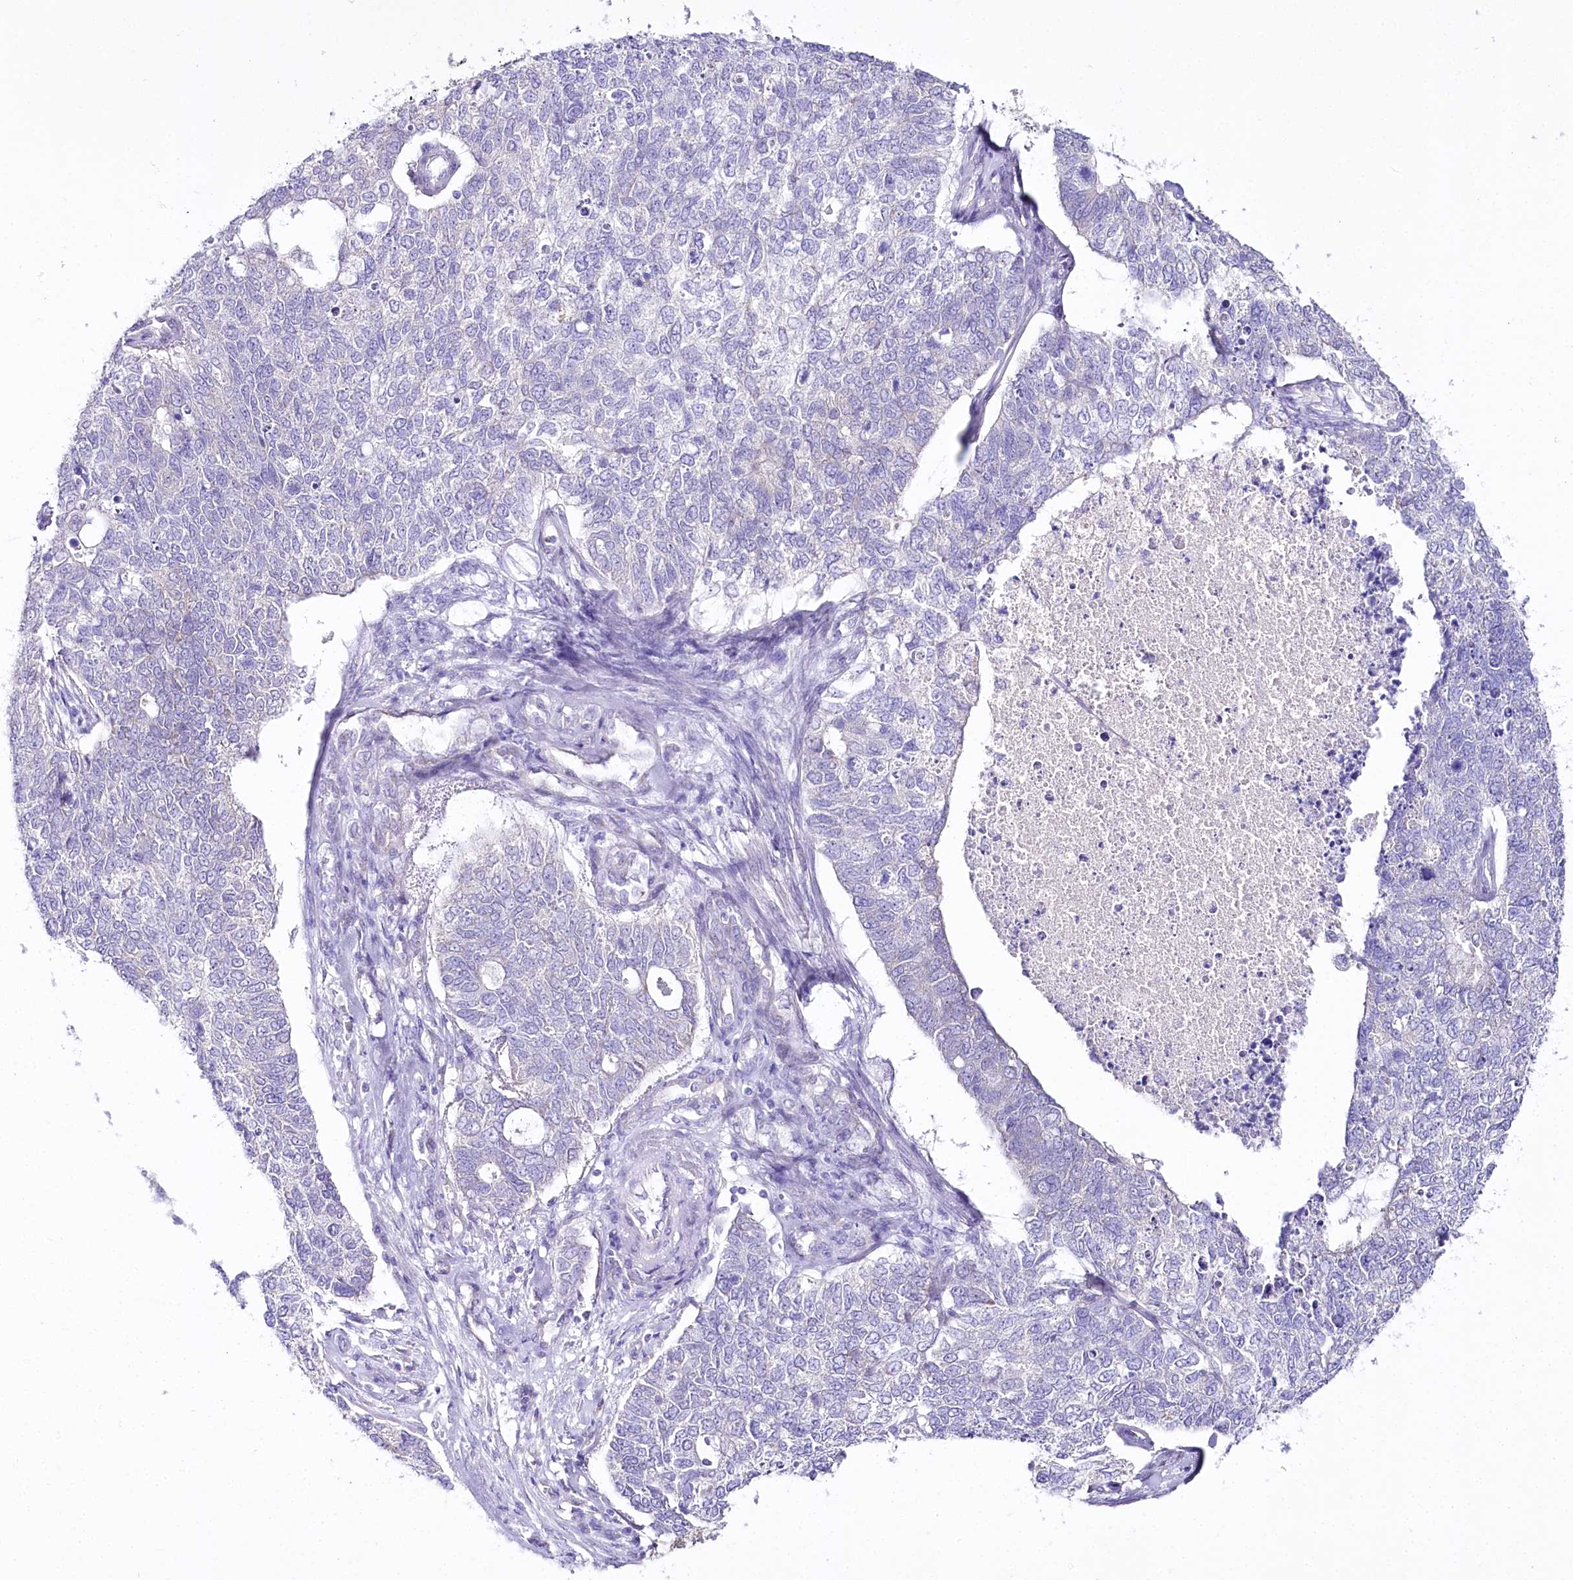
{"staining": {"intensity": "negative", "quantity": "none", "location": "none"}, "tissue": "cervical cancer", "cell_type": "Tumor cells", "image_type": "cancer", "snomed": [{"axis": "morphology", "description": "Squamous cell carcinoma, NOS"}, {"axis": "topography", "description": "Cervix"}], "caption": "Cervical cancer (squamous cell carcinoma) stained for a protein using IHC shows no expression tumor cells.", "gene": "CSN3", "patient": {"sex": "female", "age": 63}}